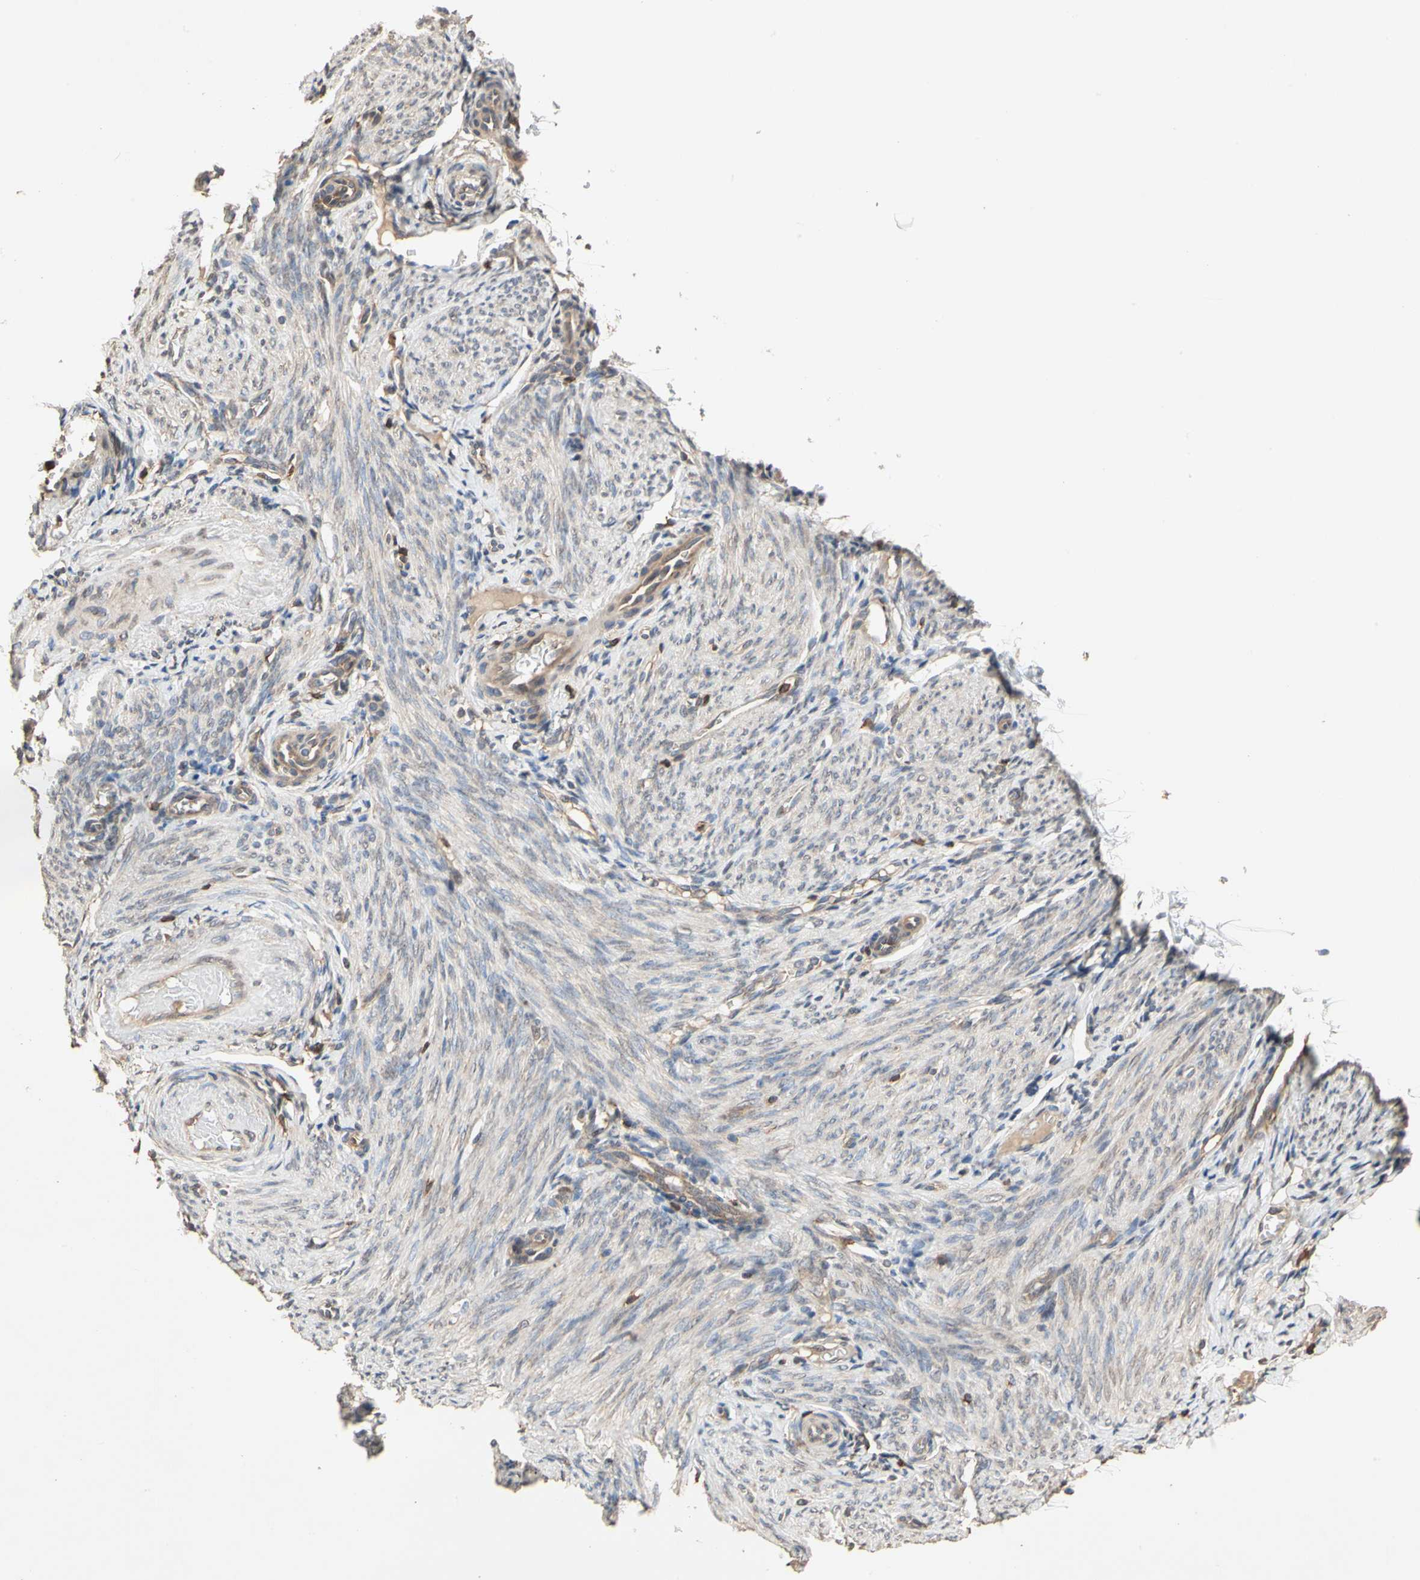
{"staining": {"intensity": "negative", "quantity": "none", "location": "none"}, "tissue": "endometrium", "cell_type": "Cells in endometrial stroma", "image_type": "normal", "snomed": [{"axis": "morphology", "description": "Normal tissue, NOS"}, {"axis": "topography", "description": "Endometrium"}], "caption": "Human endometrium stained for a protein using IHC shows no expression in cells in endometrial stroma.", "gene": "MAP3K10", "patient": {"sex": "female", "age": 61}}